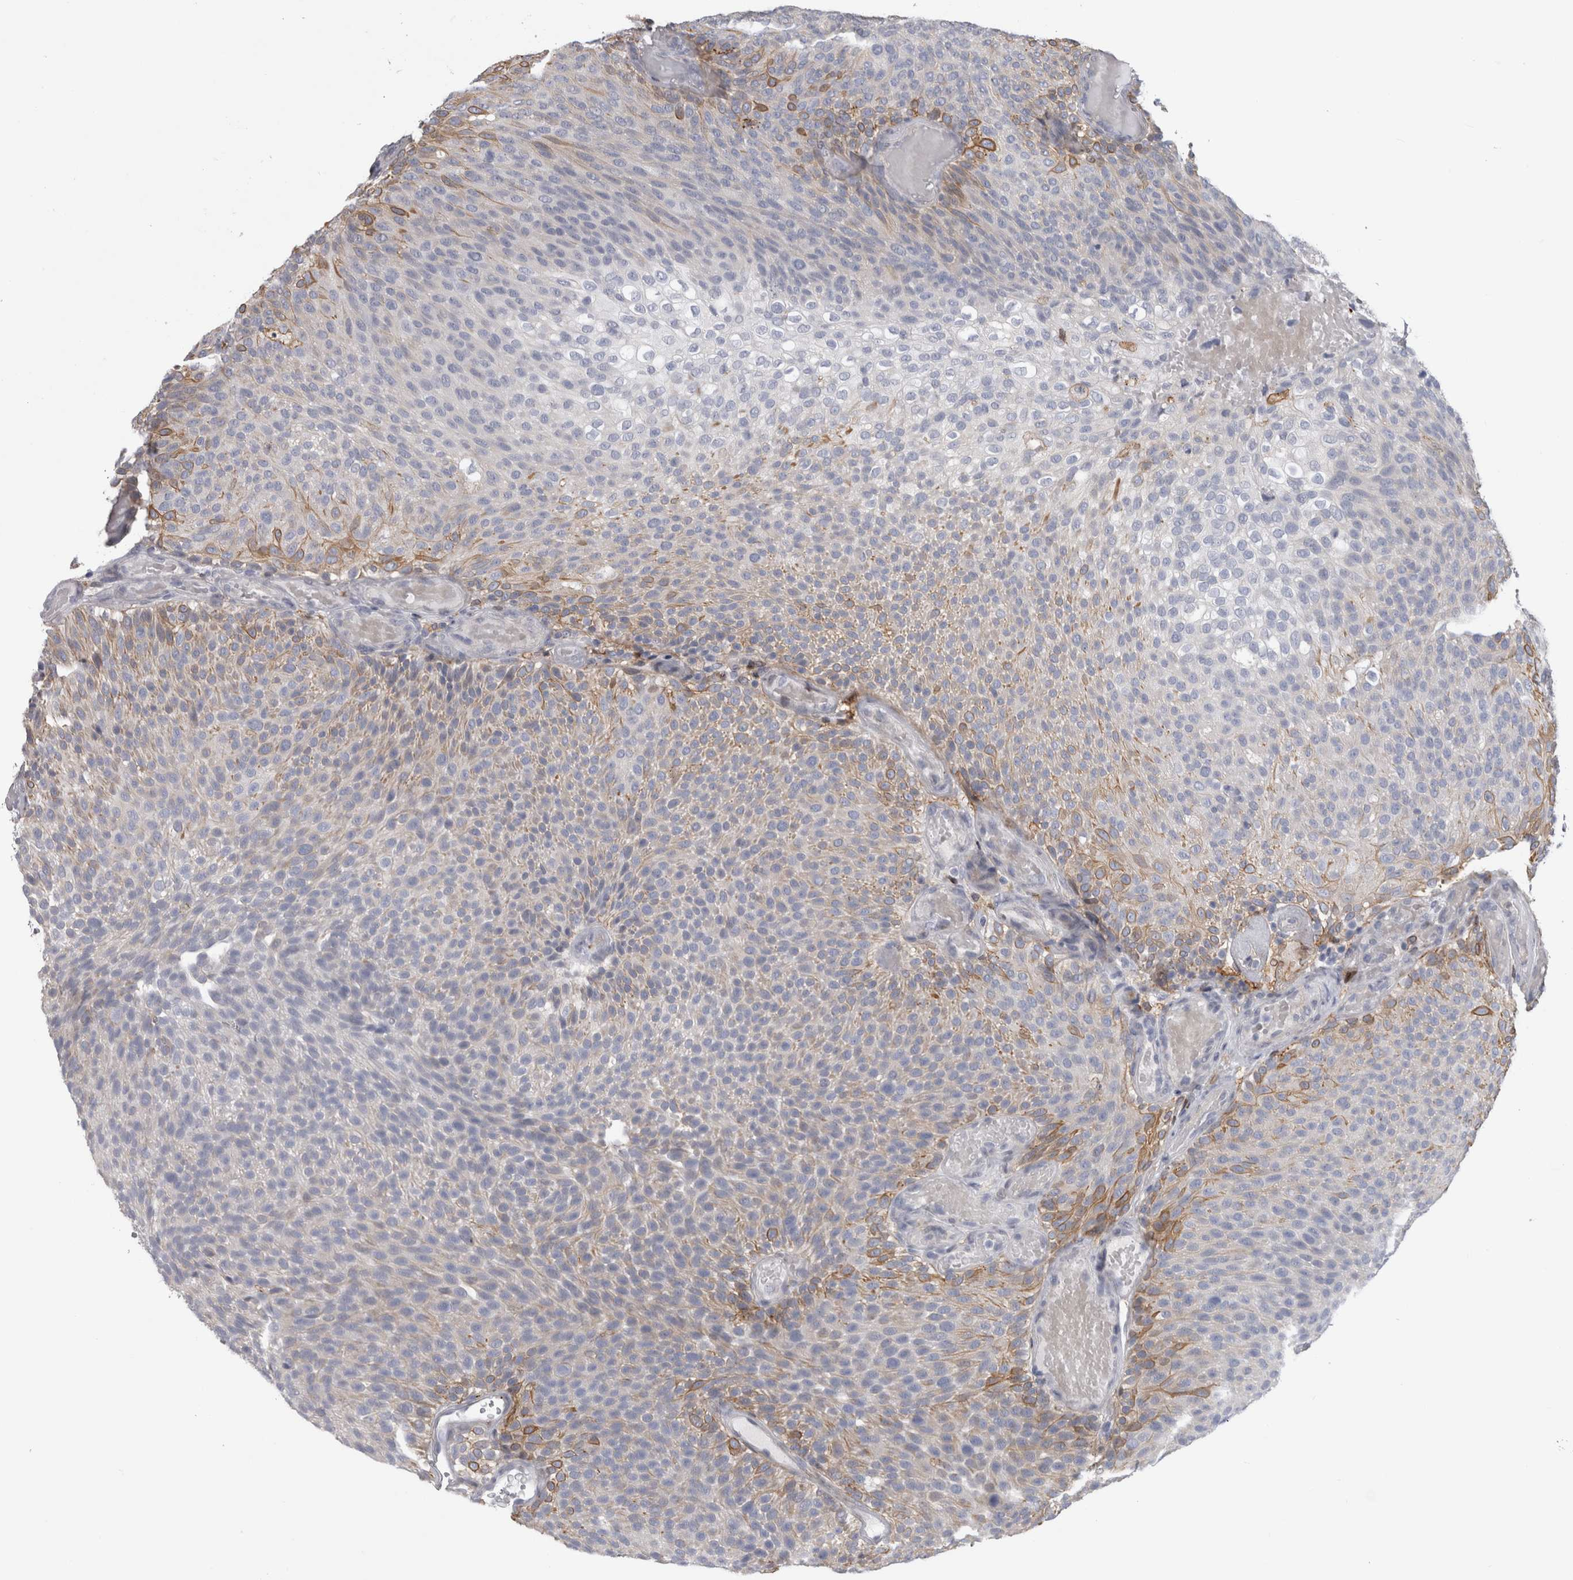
{"staining": {"intensity": "moderate", "quantity": "<25%", "location": "cytoplasmic/membranous"}, "tissue": "urothelial cancer", "cell_type": "Tumor cells", "image_type": "cancer", "snomed": [{"axis": "morphology", "description": "Urothelial carcinoma, Low grade"}, {"axis": "topography", "description": "Urinary bladder"}], "caption": "DAB (3,3'-diaminobenzidine) immunohistochemical staining of human urothelial cancer reveals moderate cytoplasmic/membranous protein positivity in about <25% of tumor cells.", "gene": "DNAJC24", "patient": {"sex": "male", "age": 78}}